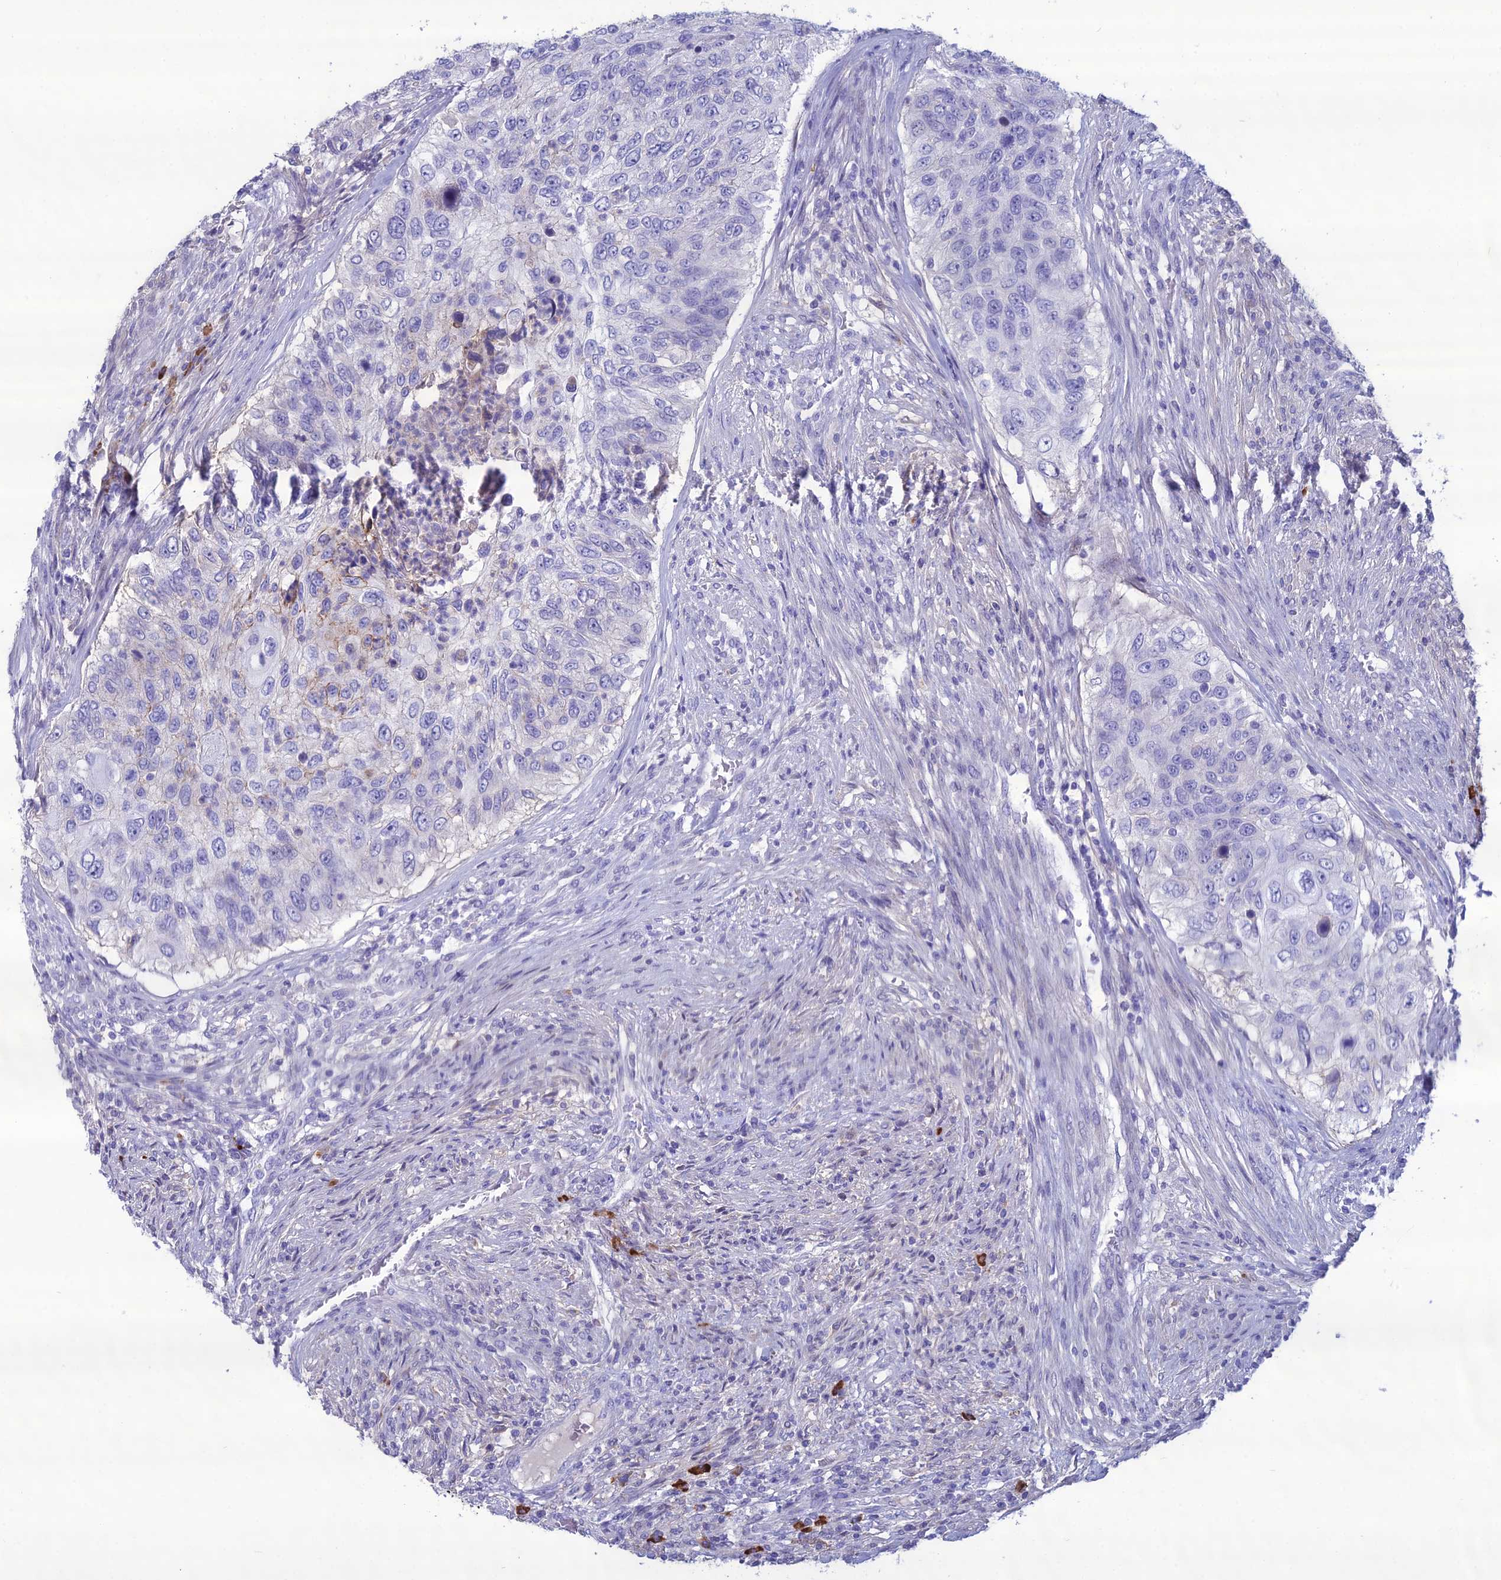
{"staining": {"intensity": "negative", "quantity": "none", "location": "none"}, "tissue": "urothelial cancer", "cell_type": "Tumor cells", "image_type": "cancer", "snomed": [{"axis": "morphology", "description": "Urothelial carcinoma, High grade"}, {"axis": "topography", "description": "Urinary bladder"}], "caption": "There is no significant expression in tumor cells of urothelial cancer.", "gene": "CRB2", "patient": {"sex": "female", "age": 60}}